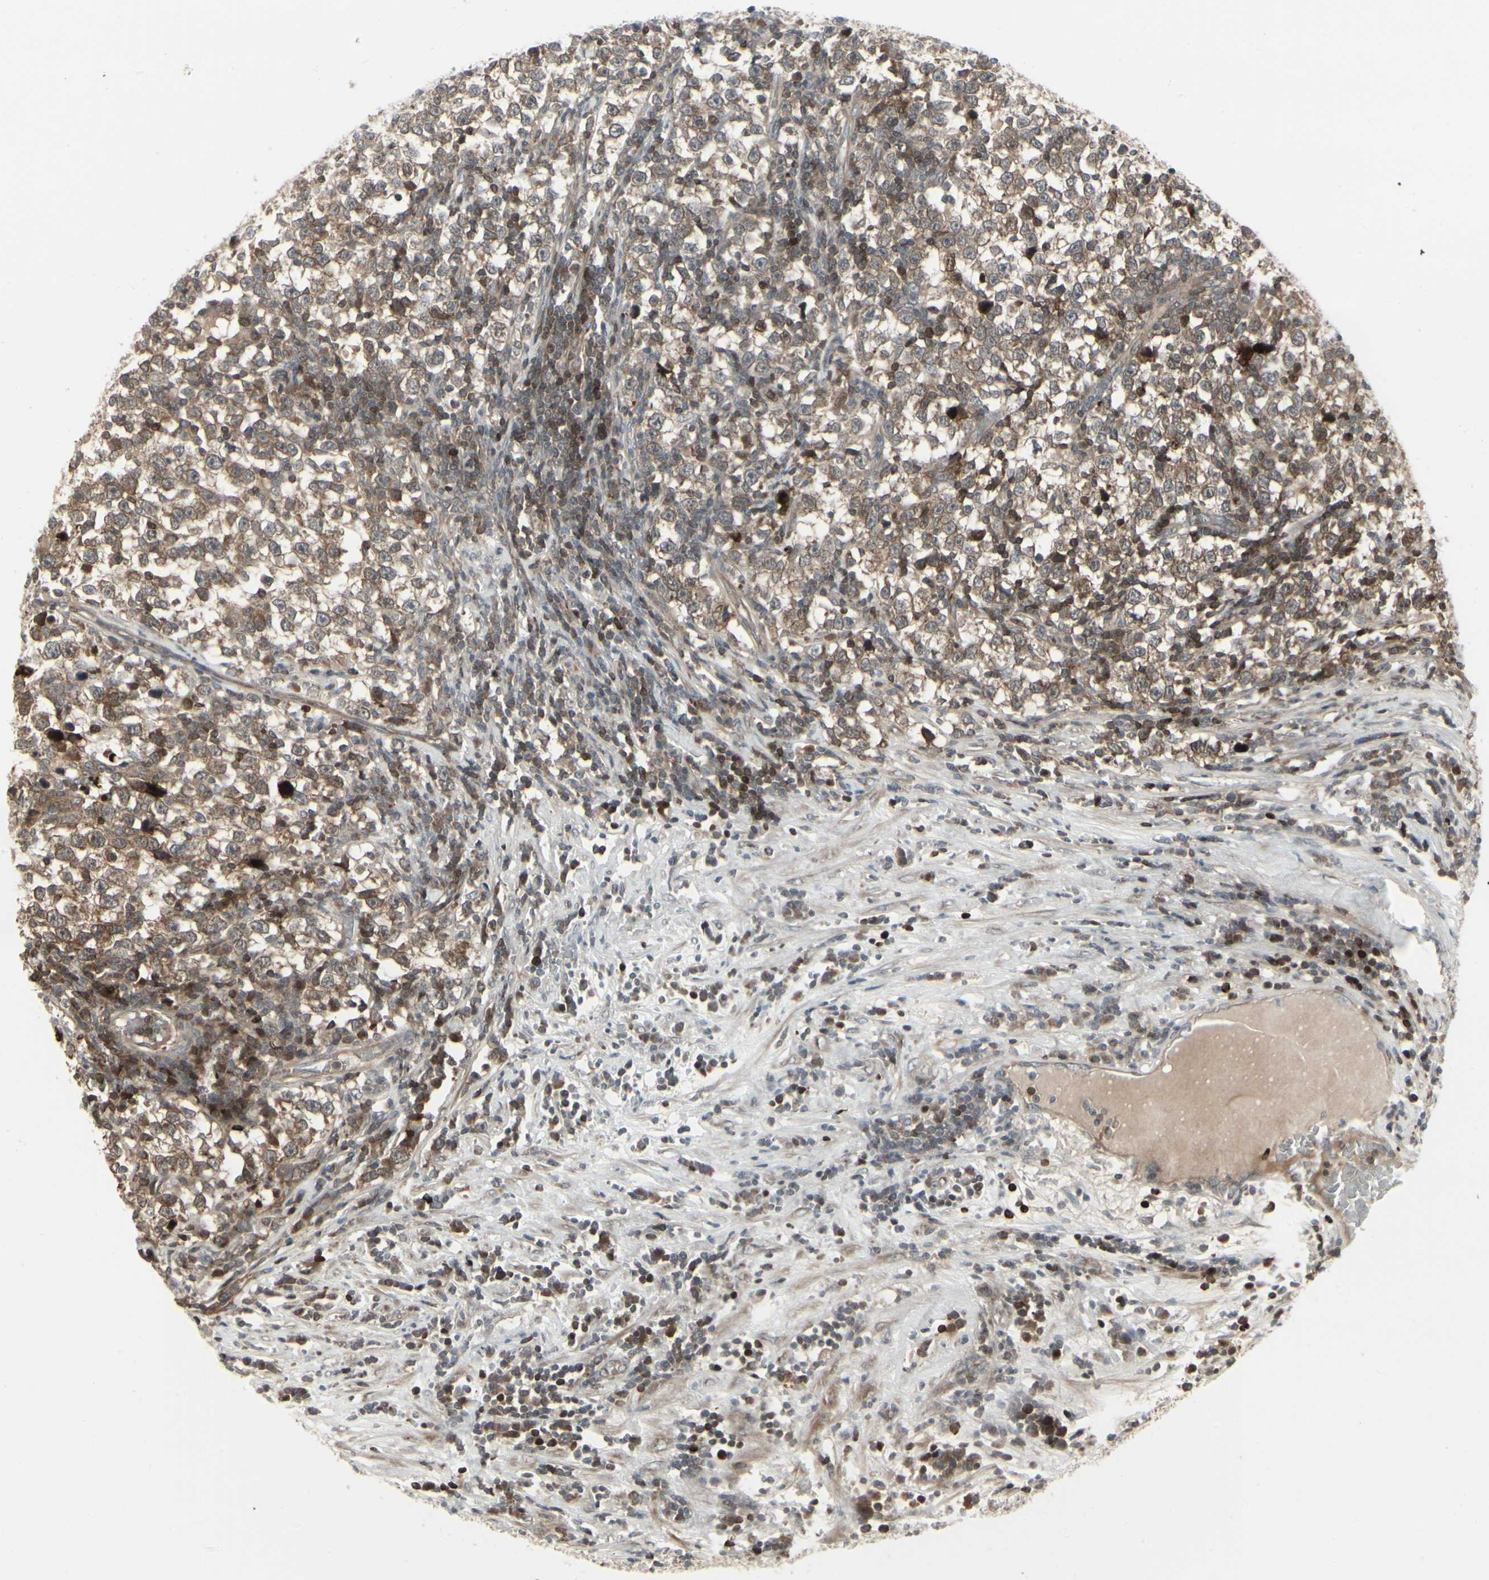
{"staining": {"intensity": "moderate", "quantity": ">75%", "location": "cytoplasmic/membranous"}, "tissue": "testis cancer", "cell_type": "Tumor cells", "image_type": "cancer", "snomed": [{"axis": "morphology", "description": "Seminoma, NOS"}, {"axis": "topography", "description": "Testis"}], "caption": "Immunohistochemical staining of testis cancer exhibits medium levels of moderate cytoplasmic/membranous positivity in approximately >75% of tumor cells.", "gene": "IGFBP6", "patient": {"sex": "male", "age": 43}}